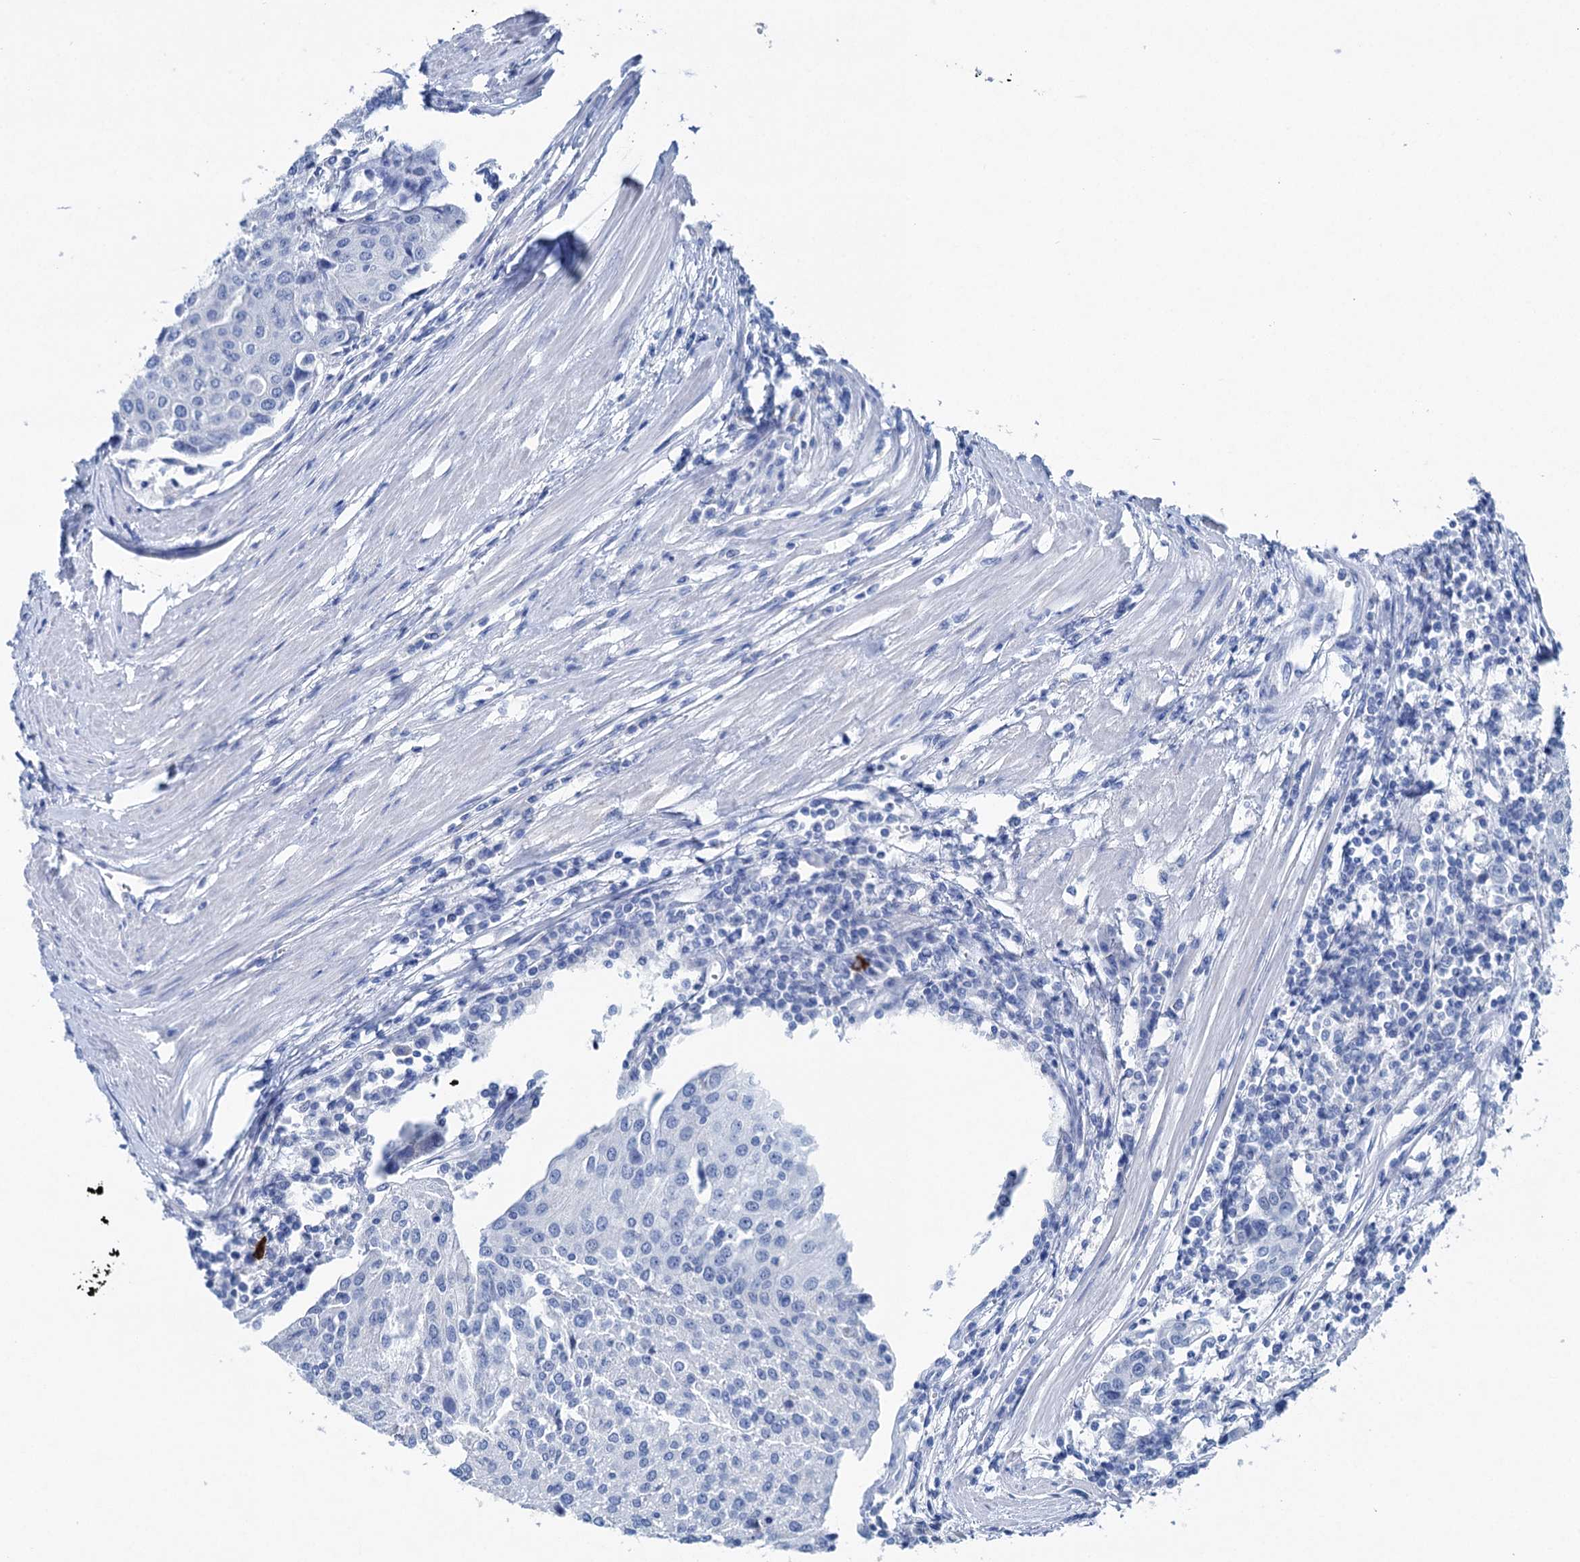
{"staining": {"intensity": "negative", "quantity": "none", "location": "none"}, "tissue": "urothelial cancer", "cell_type": "Tumor cells", "image_type": "cancer", "snomed": [{"axis": "morphology", "description": "Urothelial carcinoma, High grade"}, {"axis": "topography", "description": "Urinary bladder"}], "caption": "IHC of human high-grade urothelial carcinoma displays no positivity in tumor cells.", "gene": "BRINP1", "patient": {"sex": "female", "age": 85}}